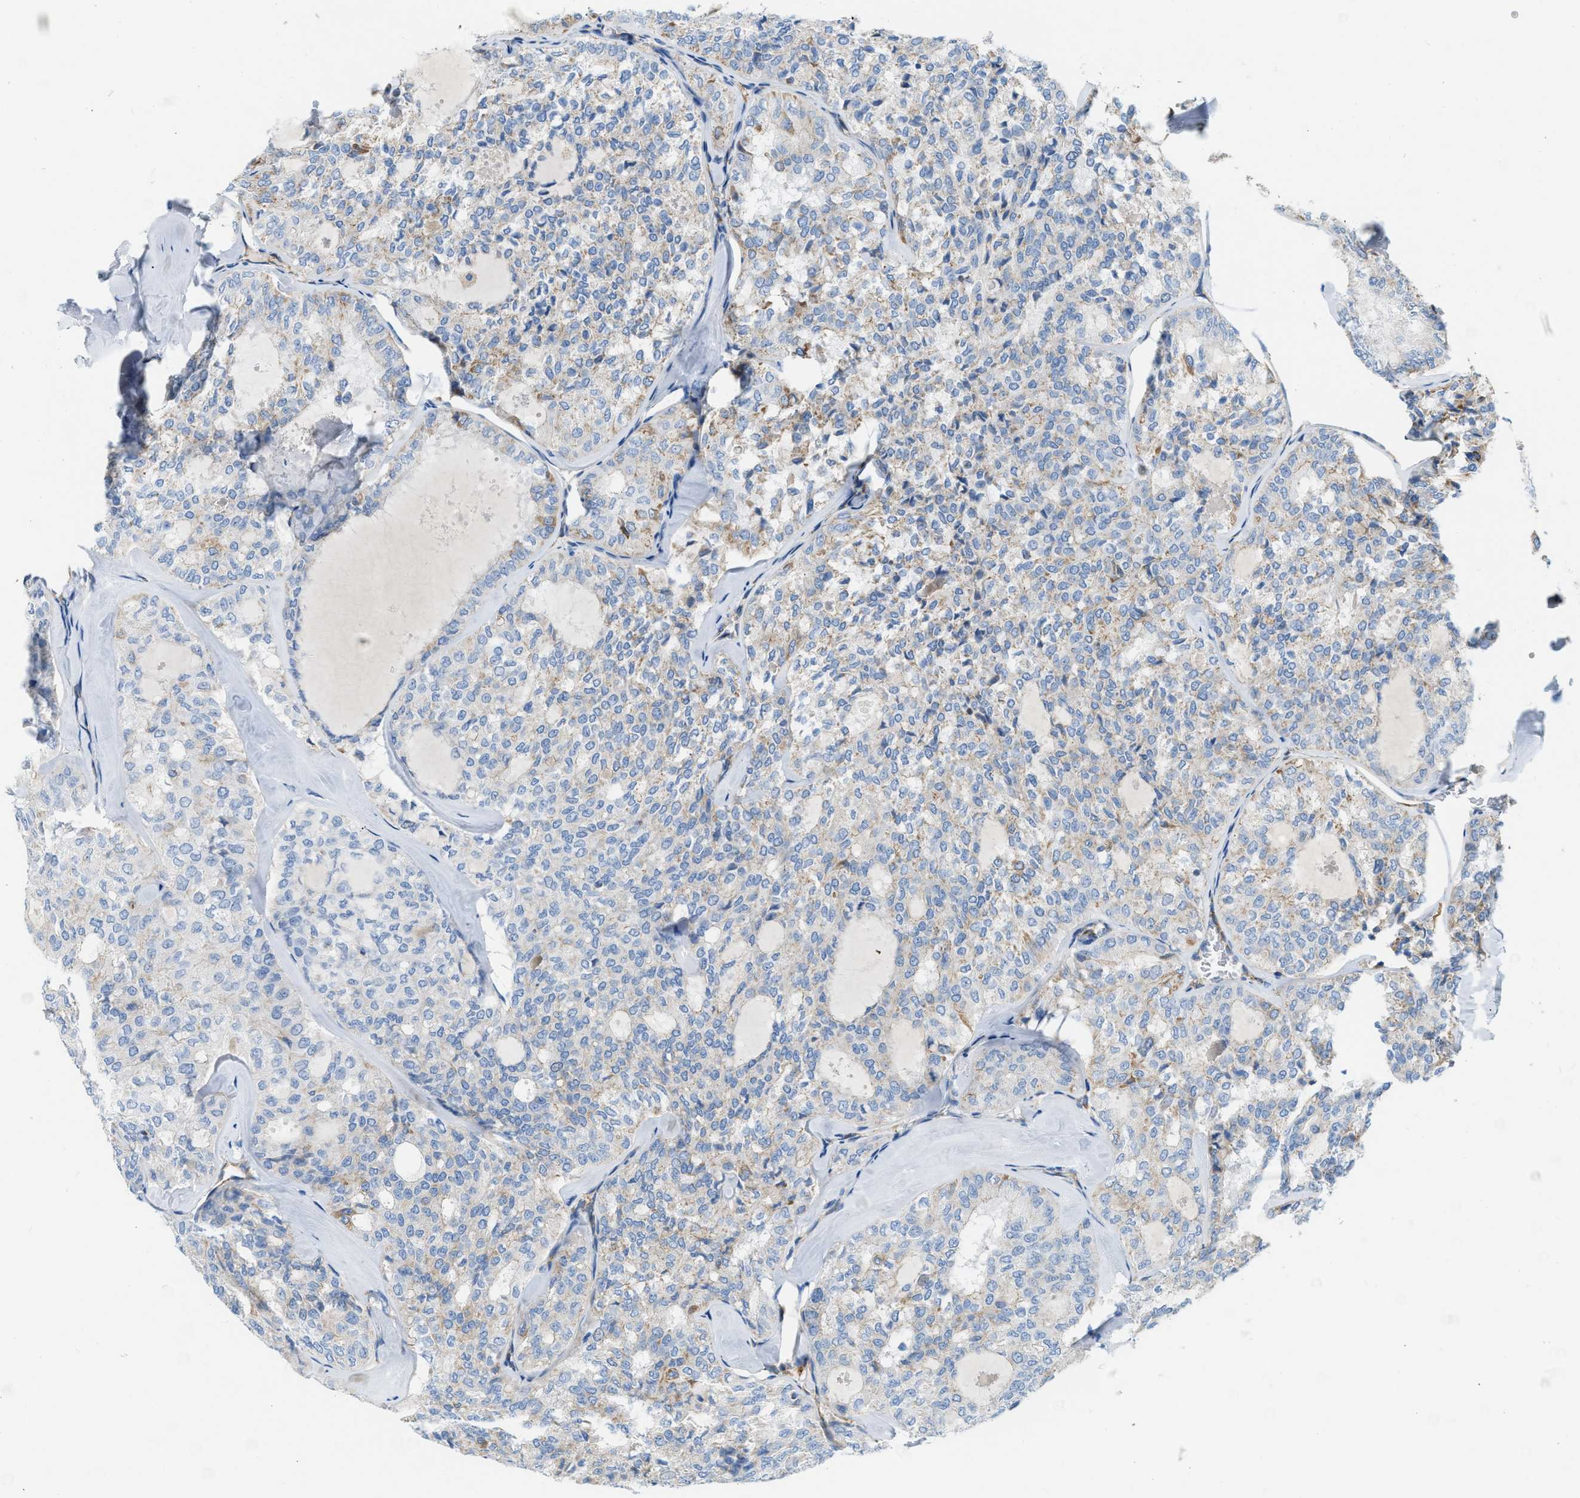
{"staining": {"intensity": "weak", "quantity": "<25%", "location": "cytoplasmic/membranous"}, "tissue": "thyroid cancer", "cell_type": "Tumor cells", "image_type": "cancer", "snomed": [{"axis": "morphology", "description": "Follicular adenoma carcinoma, NOS"}, {"axis": "topography", "description": "Thyroid gland"}], "caption": "Tumor cells are negative for protein expression in human thyroid cancer (follicular adenoma carcinoma).", "gene": "JADE1", "patient": {"sex": "male", "age": 75}}